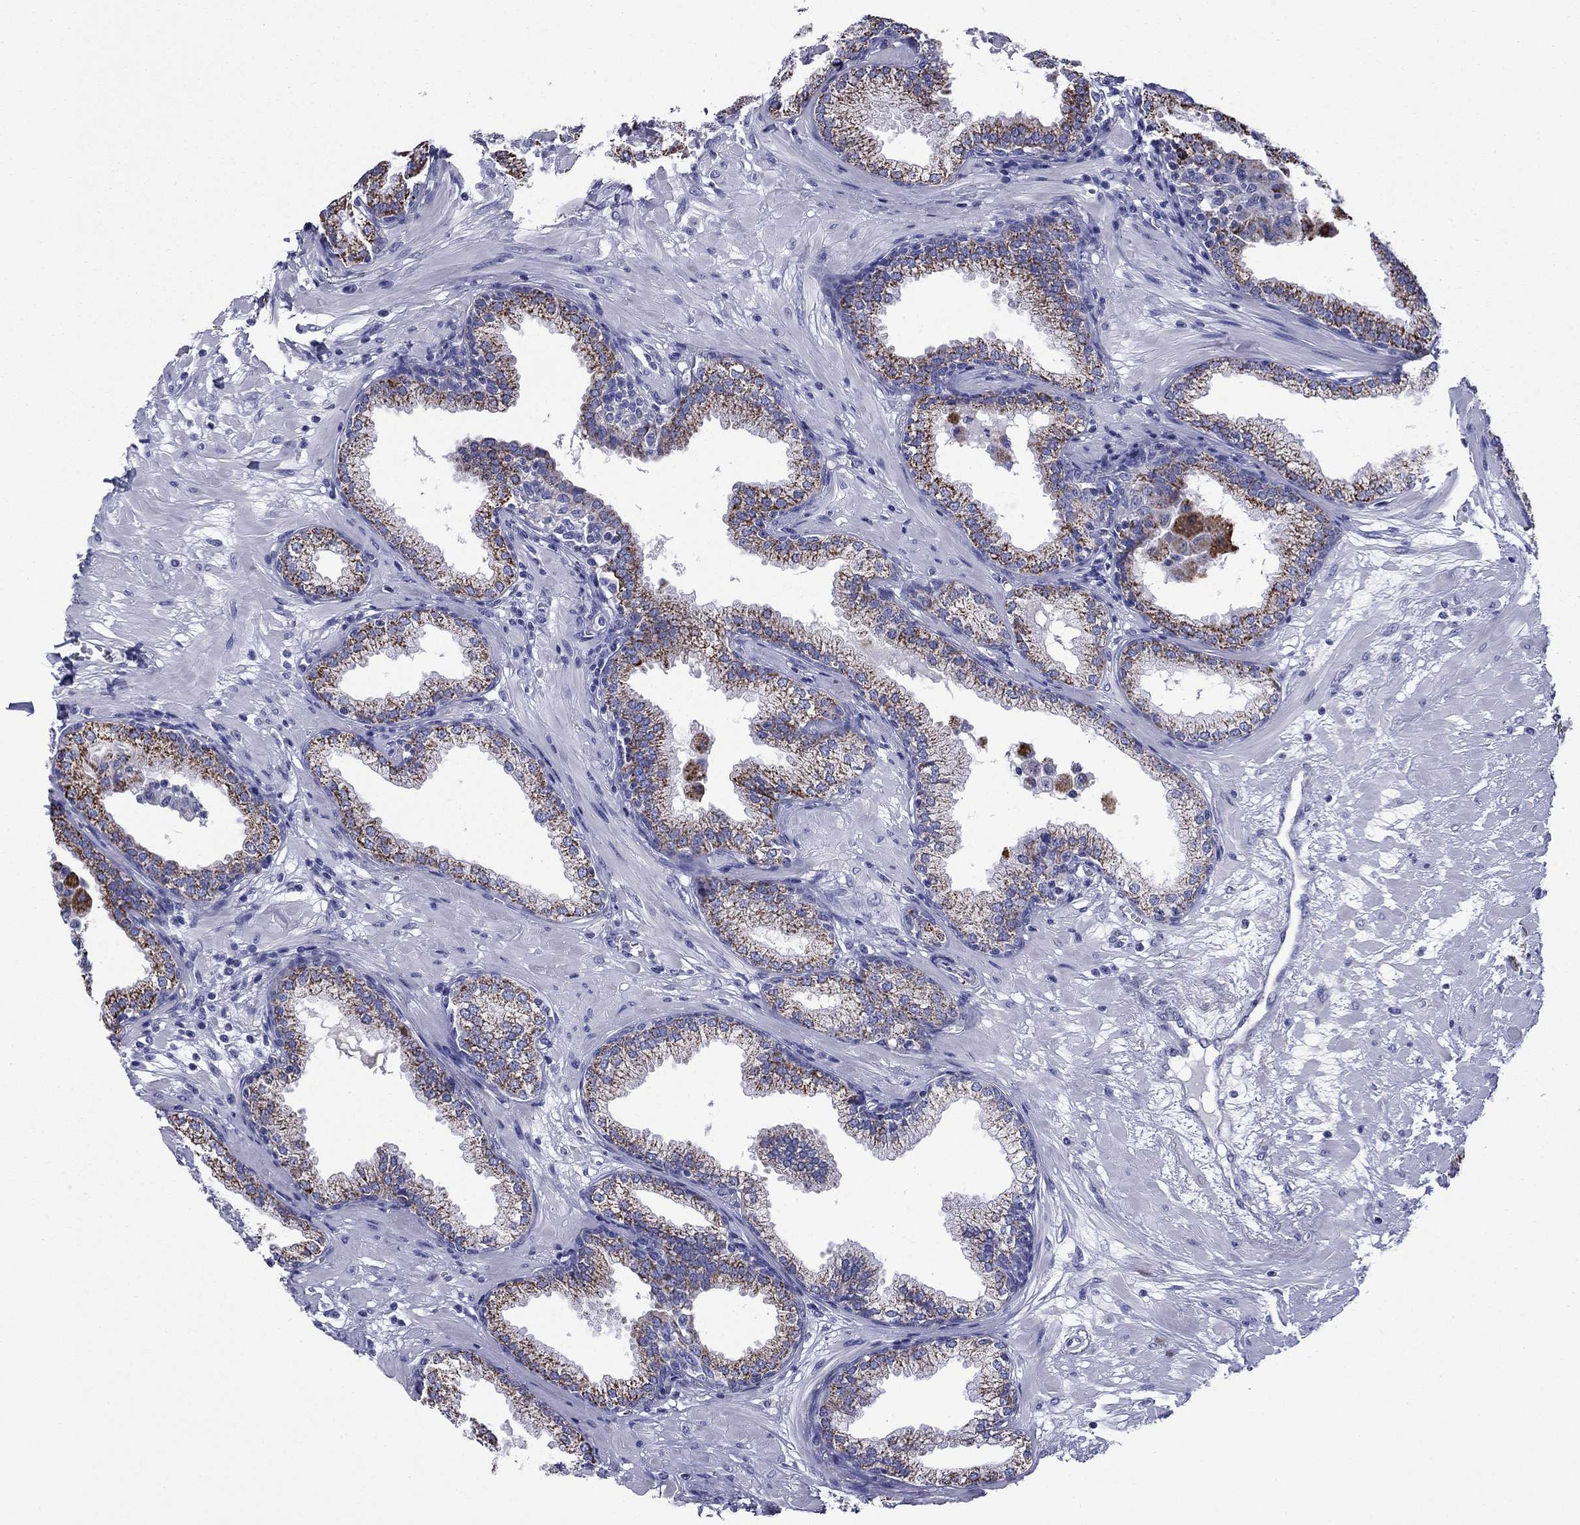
{"staining": {"intensity": "strong", "quantity": "<25%", "location": "cytoplasmic/membranous"}, "tissue": "prostate", "cell_type": "Glandular cells", "image_type": "normal", "snomed": [{"axis": "morphology", "description": "Normal tissue, NOS"}, {"axis": "topography", "description": "Prostate"}], "caption": "This micrograph shows IHC staining of normal human prostate, with medium strong cytoplasmic/membranous expression in approximately <25% of glandular cells.", "gene": "ACADSB", "patient": {"sex": "male", "age": 64}}